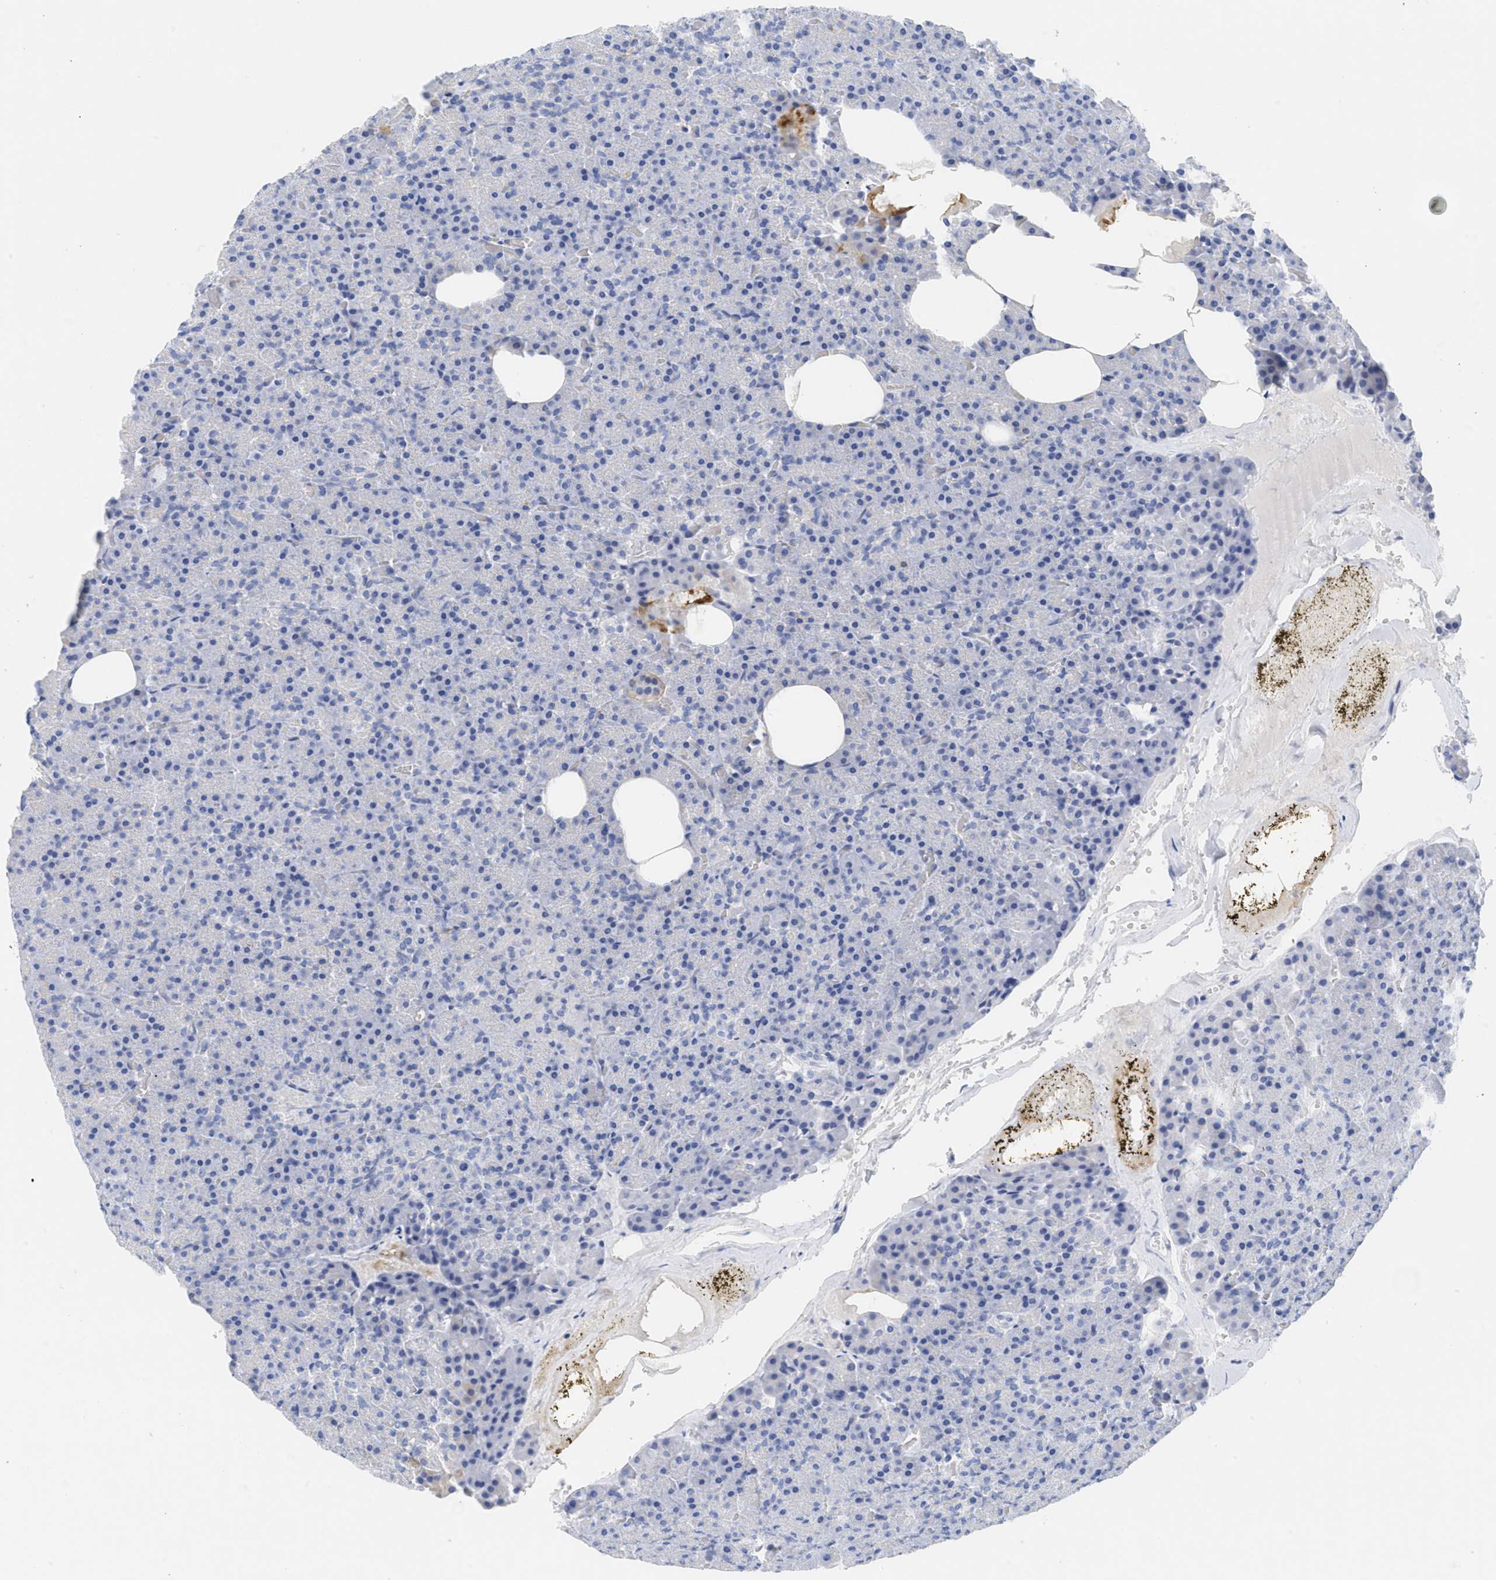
{"staining": {"intensity": "weak", "quantity": "<25%", "location": "cytoplasmic/membranous"}, "tissue": "pancreas", "cell_type": "Exocrine glandular cells", "image_type": "normal", "snomed": [{"axis": "morphology", "description": "Normal tissue, NOS"}, {"axis": "morphology", "description": "Carcinoid, malignant, NOS"}, {"axis": "topography", "description": "Pancreas"}], "caption": "A high-resolution histopathology image shows IHC staining of normal pancreas, which displays no significant expression in exocrine glandular cells. (DAB IHC with hematoxylin counter stain).", "gene": "SPATA3", "patient": {"sex": "female", "age": 35}}